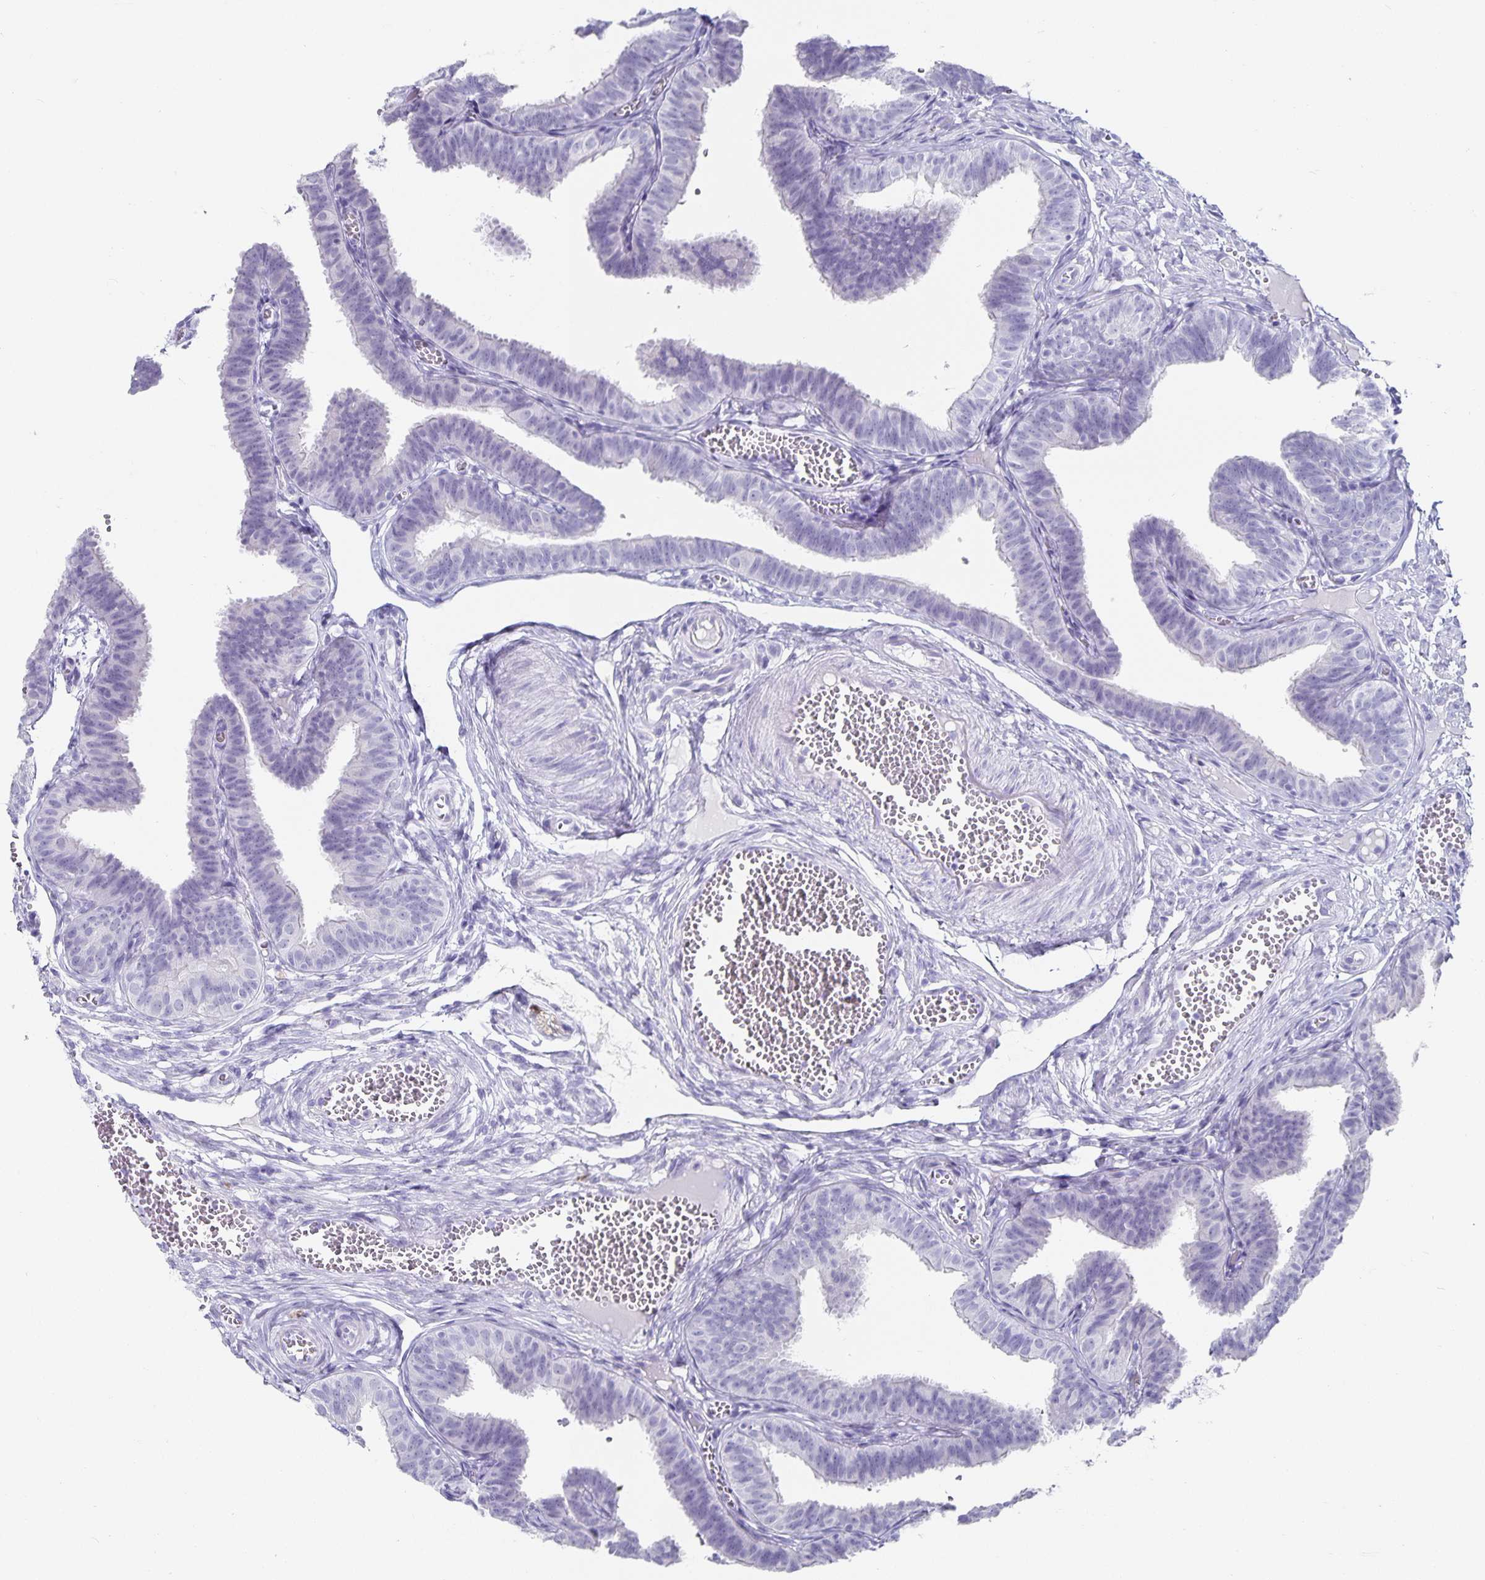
{"staining": {"intensity": "strong", "quantity": "<25%", "location": "cytoplasmic/membranous"}, "tissue": "fallopian tube", "cell_type": "Glandular cells", "image_type": "normal", "snomed": [{"axis": "morphology", "description": "Normal tissue, NOS"}, {"axis": "topography", "description": "Fallopian tube"}], "caption": "The immunohistochemical stain highlights strong cytoplasmic/membranous staining in glandular cells of unremarkable fallopian tube. The staining was performed using DAB (3,3'-diaminobenzidine), with brown indicating positive protein expression. Nuclei are stained blue with hematoxylin.", "gene": "CHGA", "patient": {"sex": "female", "age": 25}}